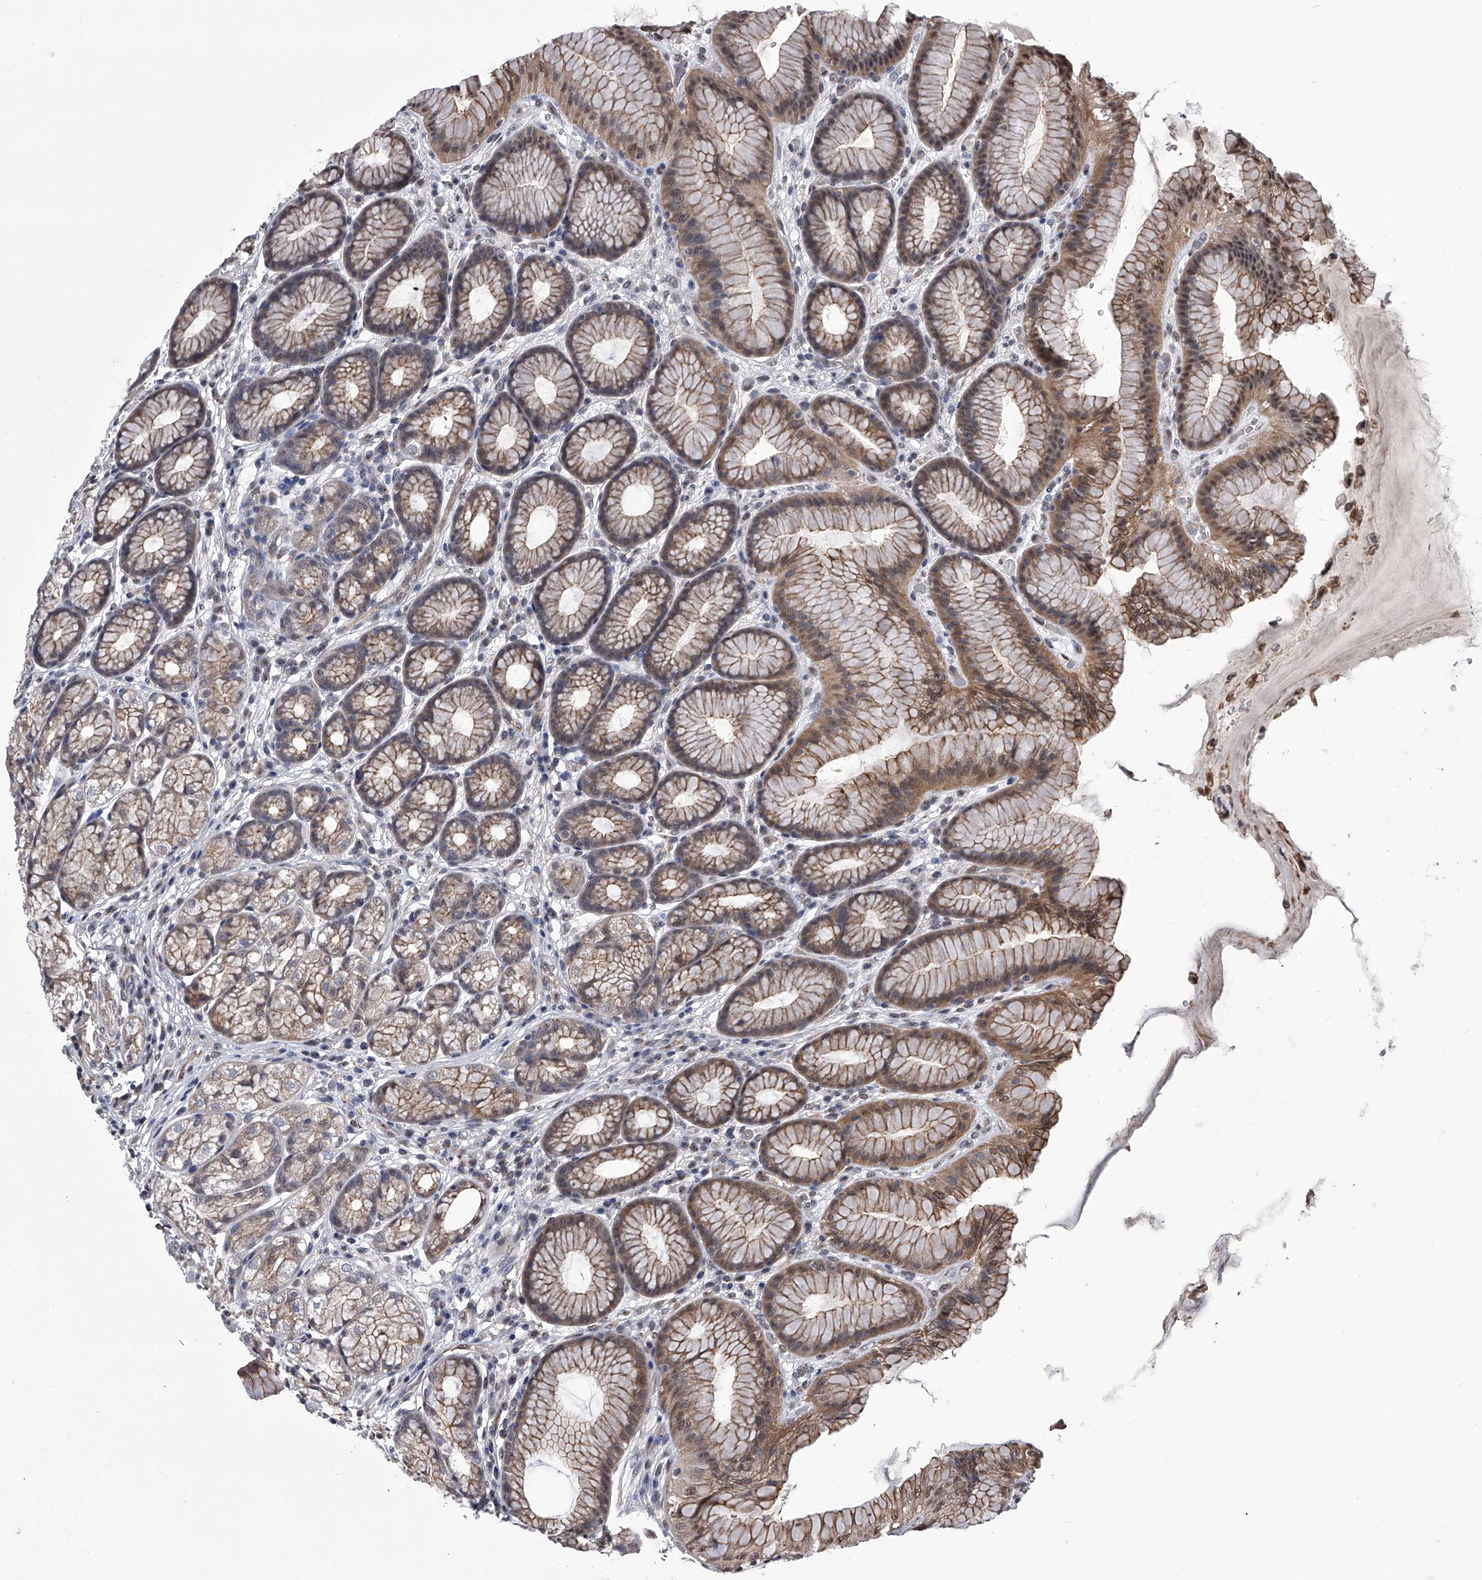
{"staining": {"intensity": "moderate", "quantity": "25%-75%", "location": "cytoplasmic/membranous,nuclear"}, "tissue": "stomach", "cell_type": "Glandular cells", "image_type": "normal", "snomed": [{"axis": "morphology", "description": "Normal tissue, NOS"}, {"axis": "topography", "description": "Stomach"}], "caption": "This image shows immunohistochemistry staining of normal human stomach, with medium moderate cytoplasmic/membranous,nuclear positivity in approximately 25%-75% of glandular cells.", "gene": "ZNF76", "patient": {"sex": "male", "age": 57}}